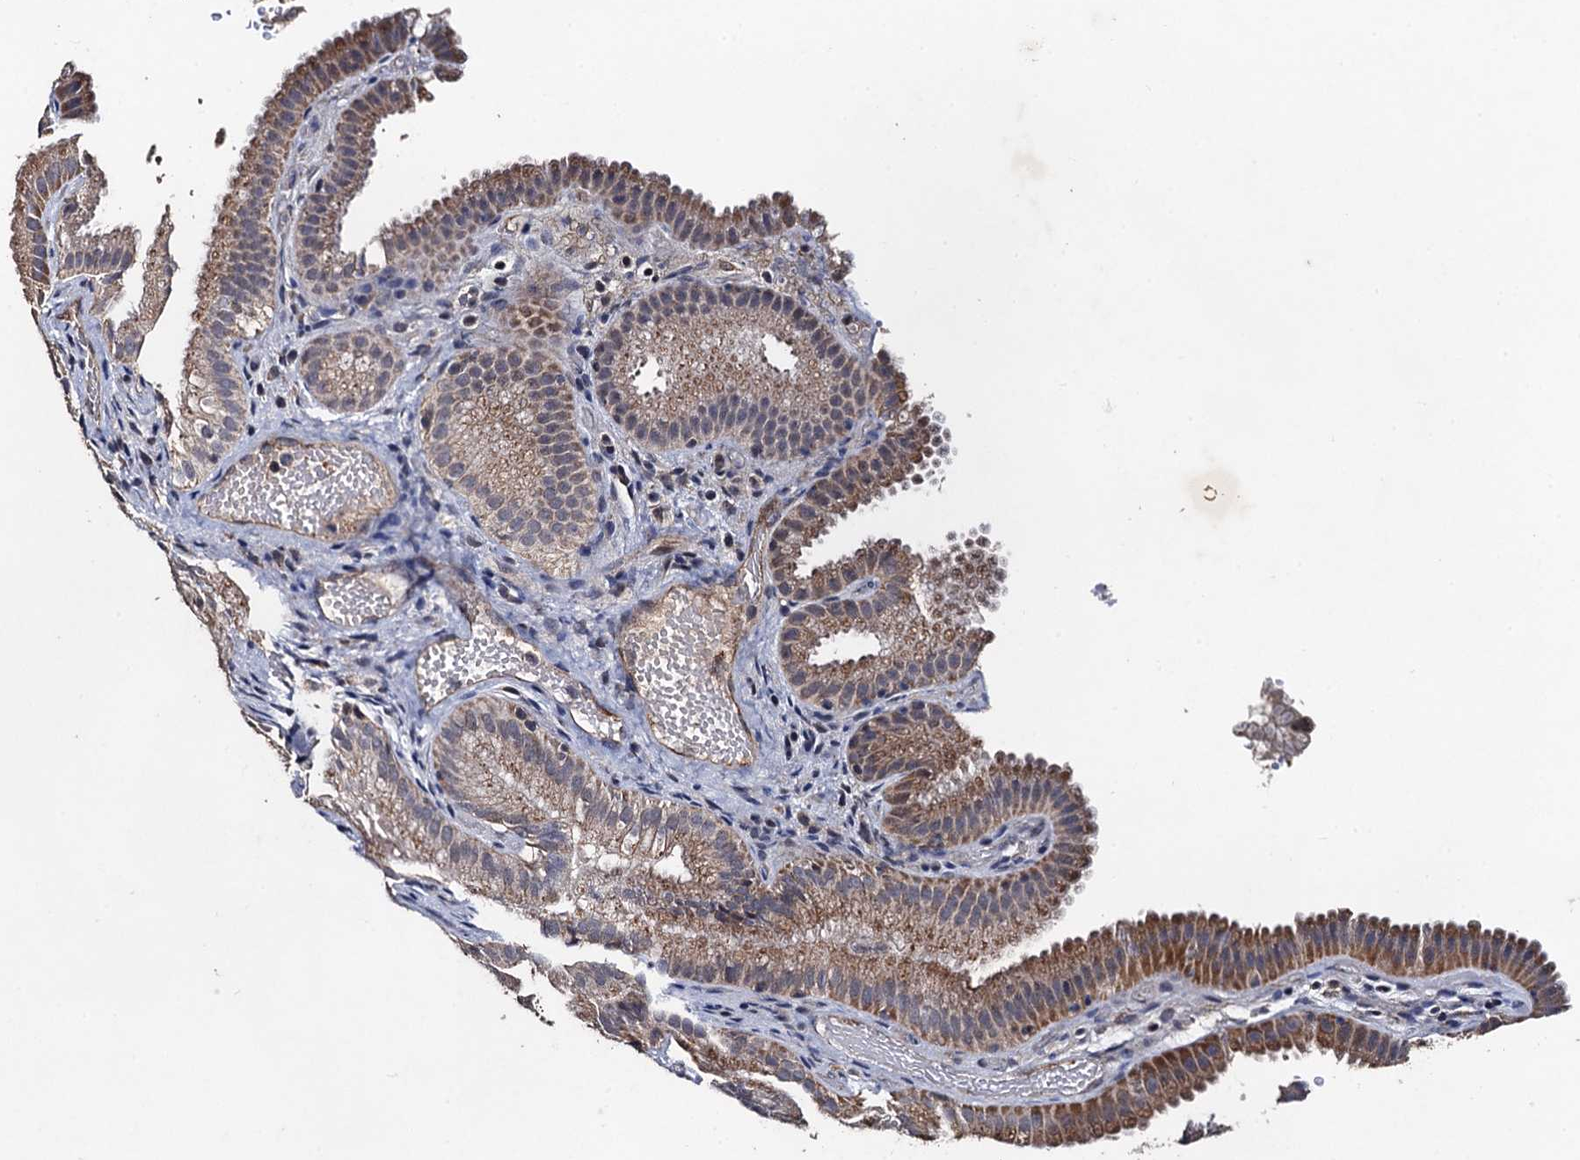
{"staining": {"intensity": "moderate", "quantity": ">75%", "location": "cytoplasmic/membranous"}, "tissue": "gallbladder", "cell_type": "Glandular cells", "image_type": "normal", "snomed": [{"axis": "morphology", "description": "Normal tissue, NOS"}, {"axis": "topography", "description": "Gallbladder"}], "caption": "Brown immunohistochemical staining in unremarkable human gallbladder exhibits moderate cytoplasmic/membranous staining in about >75% of glandular cells.", "gene": "PPTC7", "patient": {"sex": "female", "age": 30}}